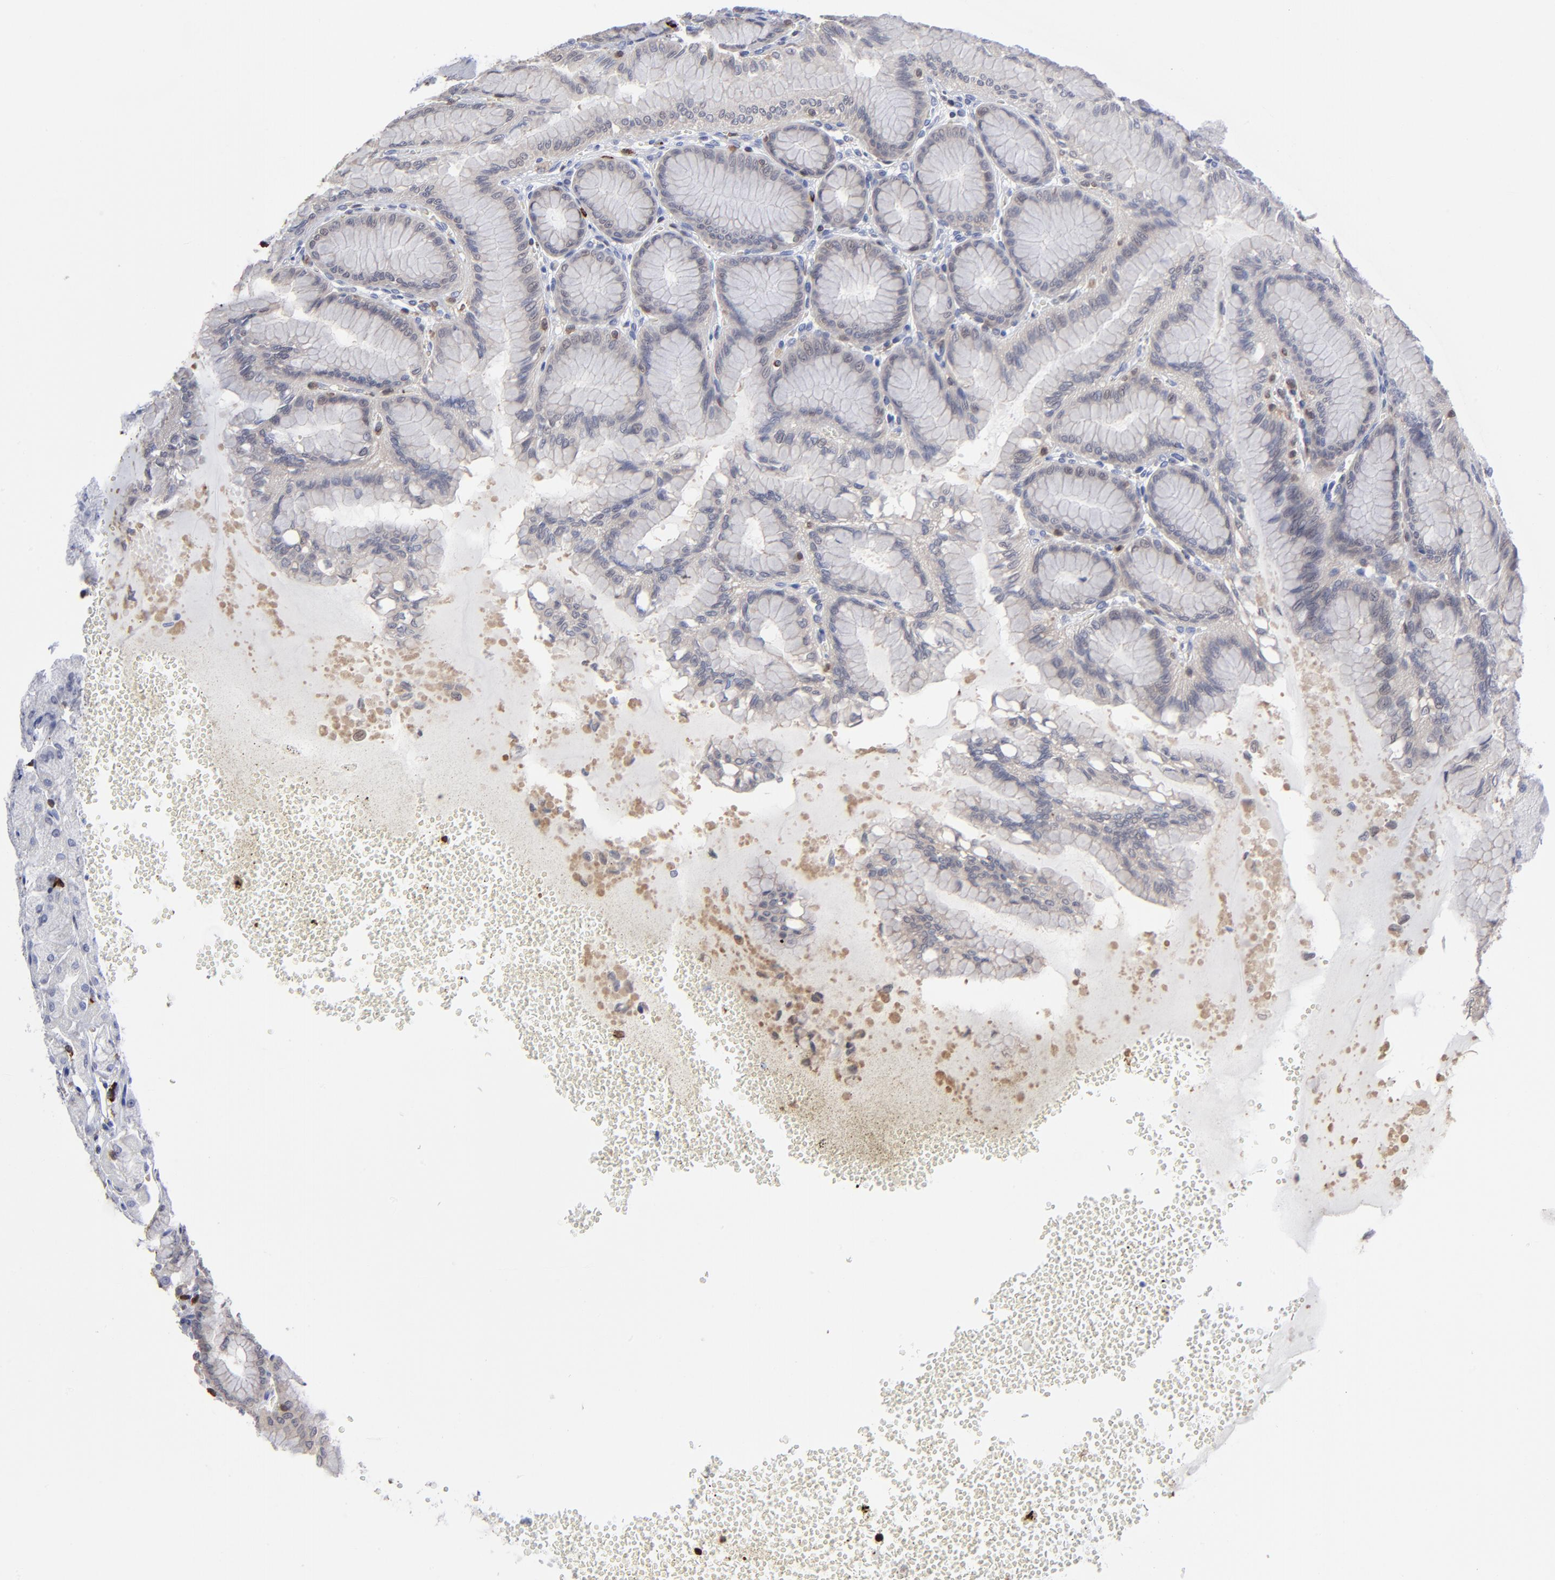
{"staining": {"intensity": "negative", "quantity": "none", "location": "none"}, "tissue": "stomach", "cell_type": "Glandular cells", "image_type": "normal", "snomed": [{"axis": "morphology", "description": "Normal tissue, NOS"}, {"axis": "topography", "description": "Stomach"}, {"axis": "topography", "description": "Stomach, lower"}], "caption": "A high-resolution photomicrograph shows immunohistochemistry staining of unremarkable stomach, which shows no significant expression in glandular cells.", "gene": "TBXT", "patient": {"sex": "male", "age": 76}}